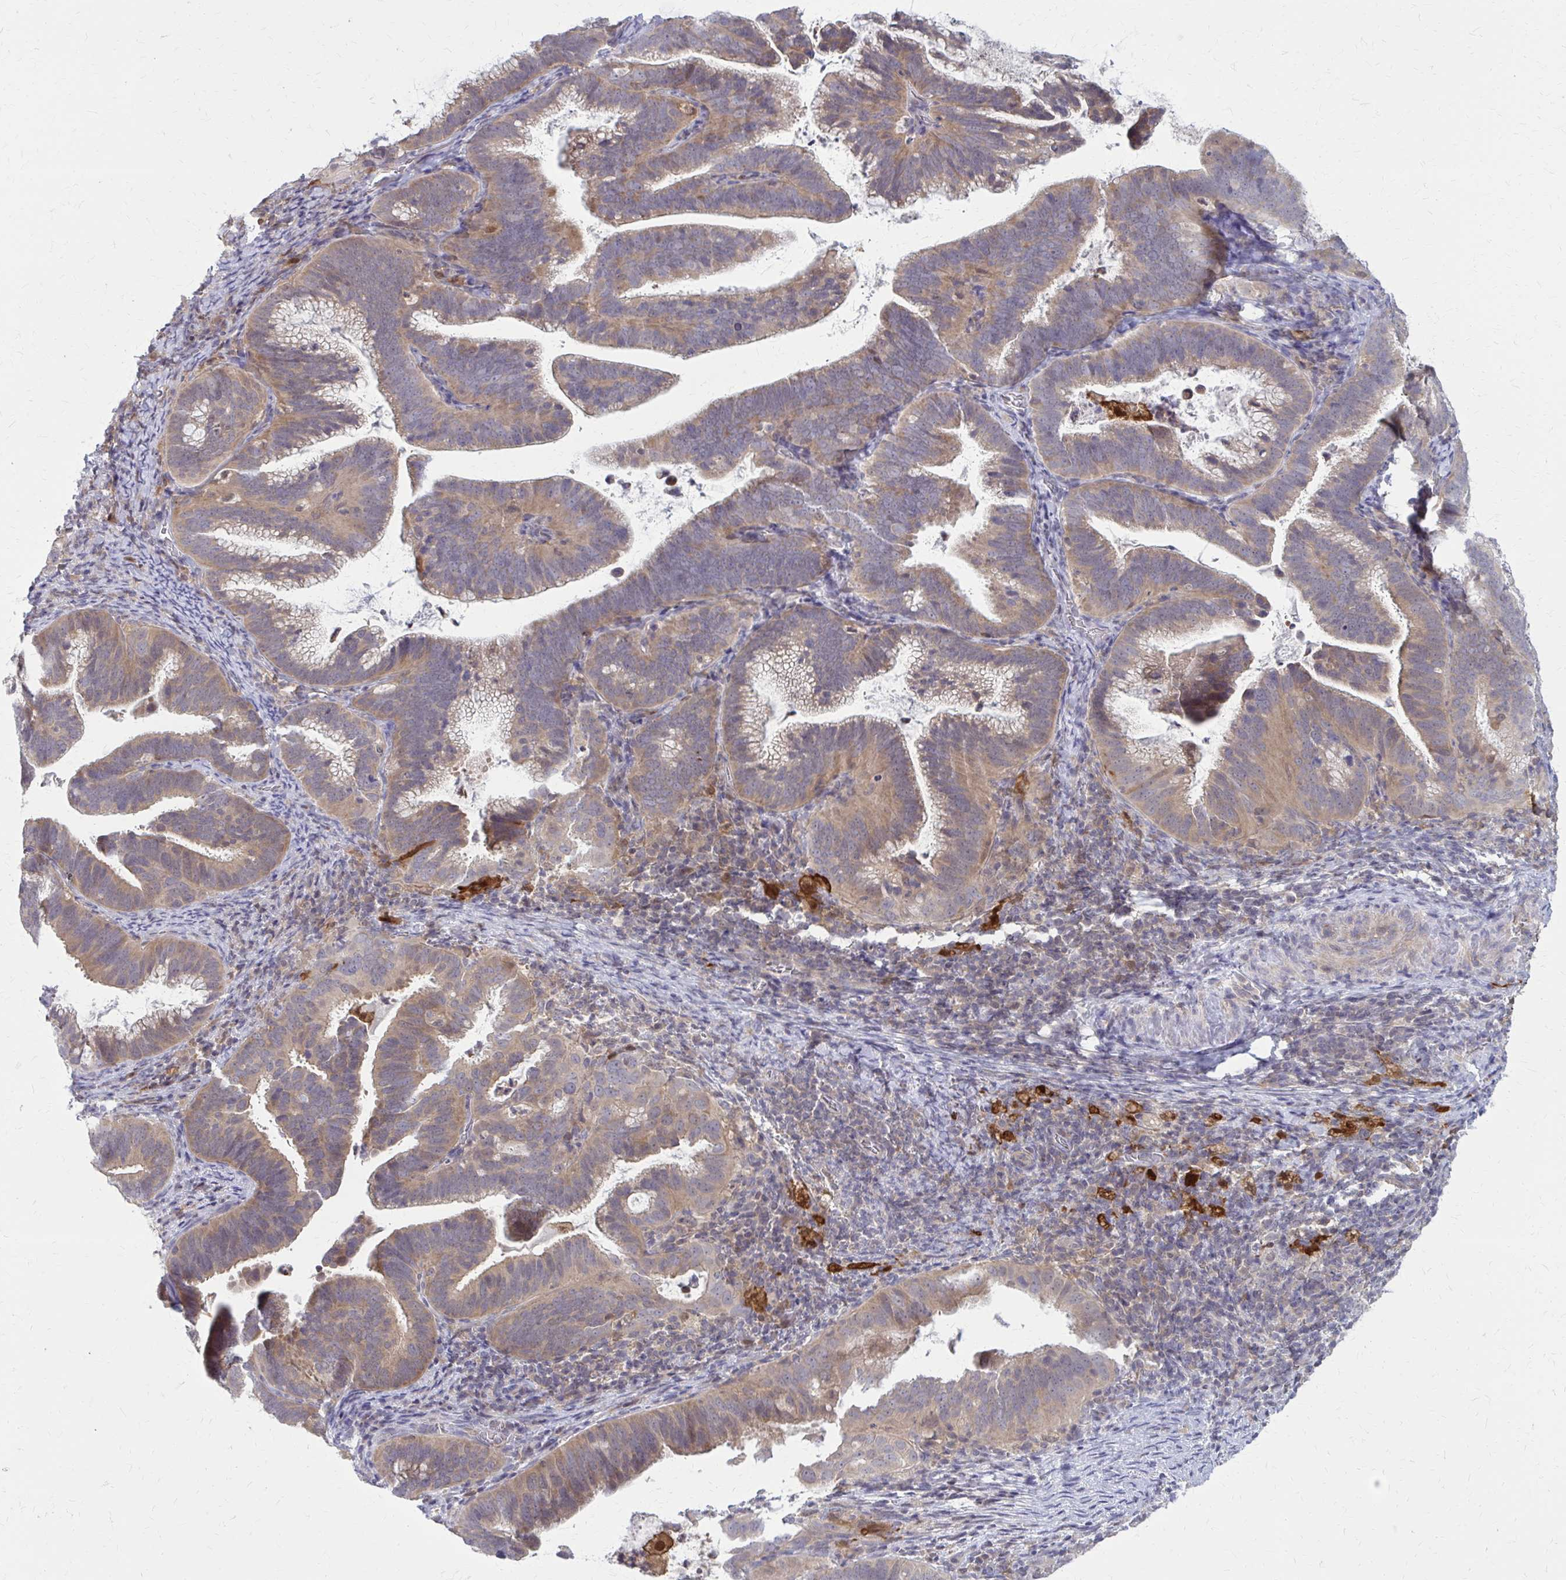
{"staining": {"intensity": "moderate", "quantity": "25%-75%", "location": "cytoplasmic/membranous"}, "tissue": "cervical cancer", "cell_type": "Tumor cells", "image_type": "cancer", "snomed": [{"axis": "morphology", "description": "Adenocarcinoma, NOS"}, {"axis": "topography", "description": "Cervix"}], "caption": "Tumor cells demonstrate medium levels of moderate cytoplasmic/membranous staining in approximately 25%-75% of cells in human cervical cancer.", "gene": "DBI", "patient": {"sex": "female", "age": 61}}